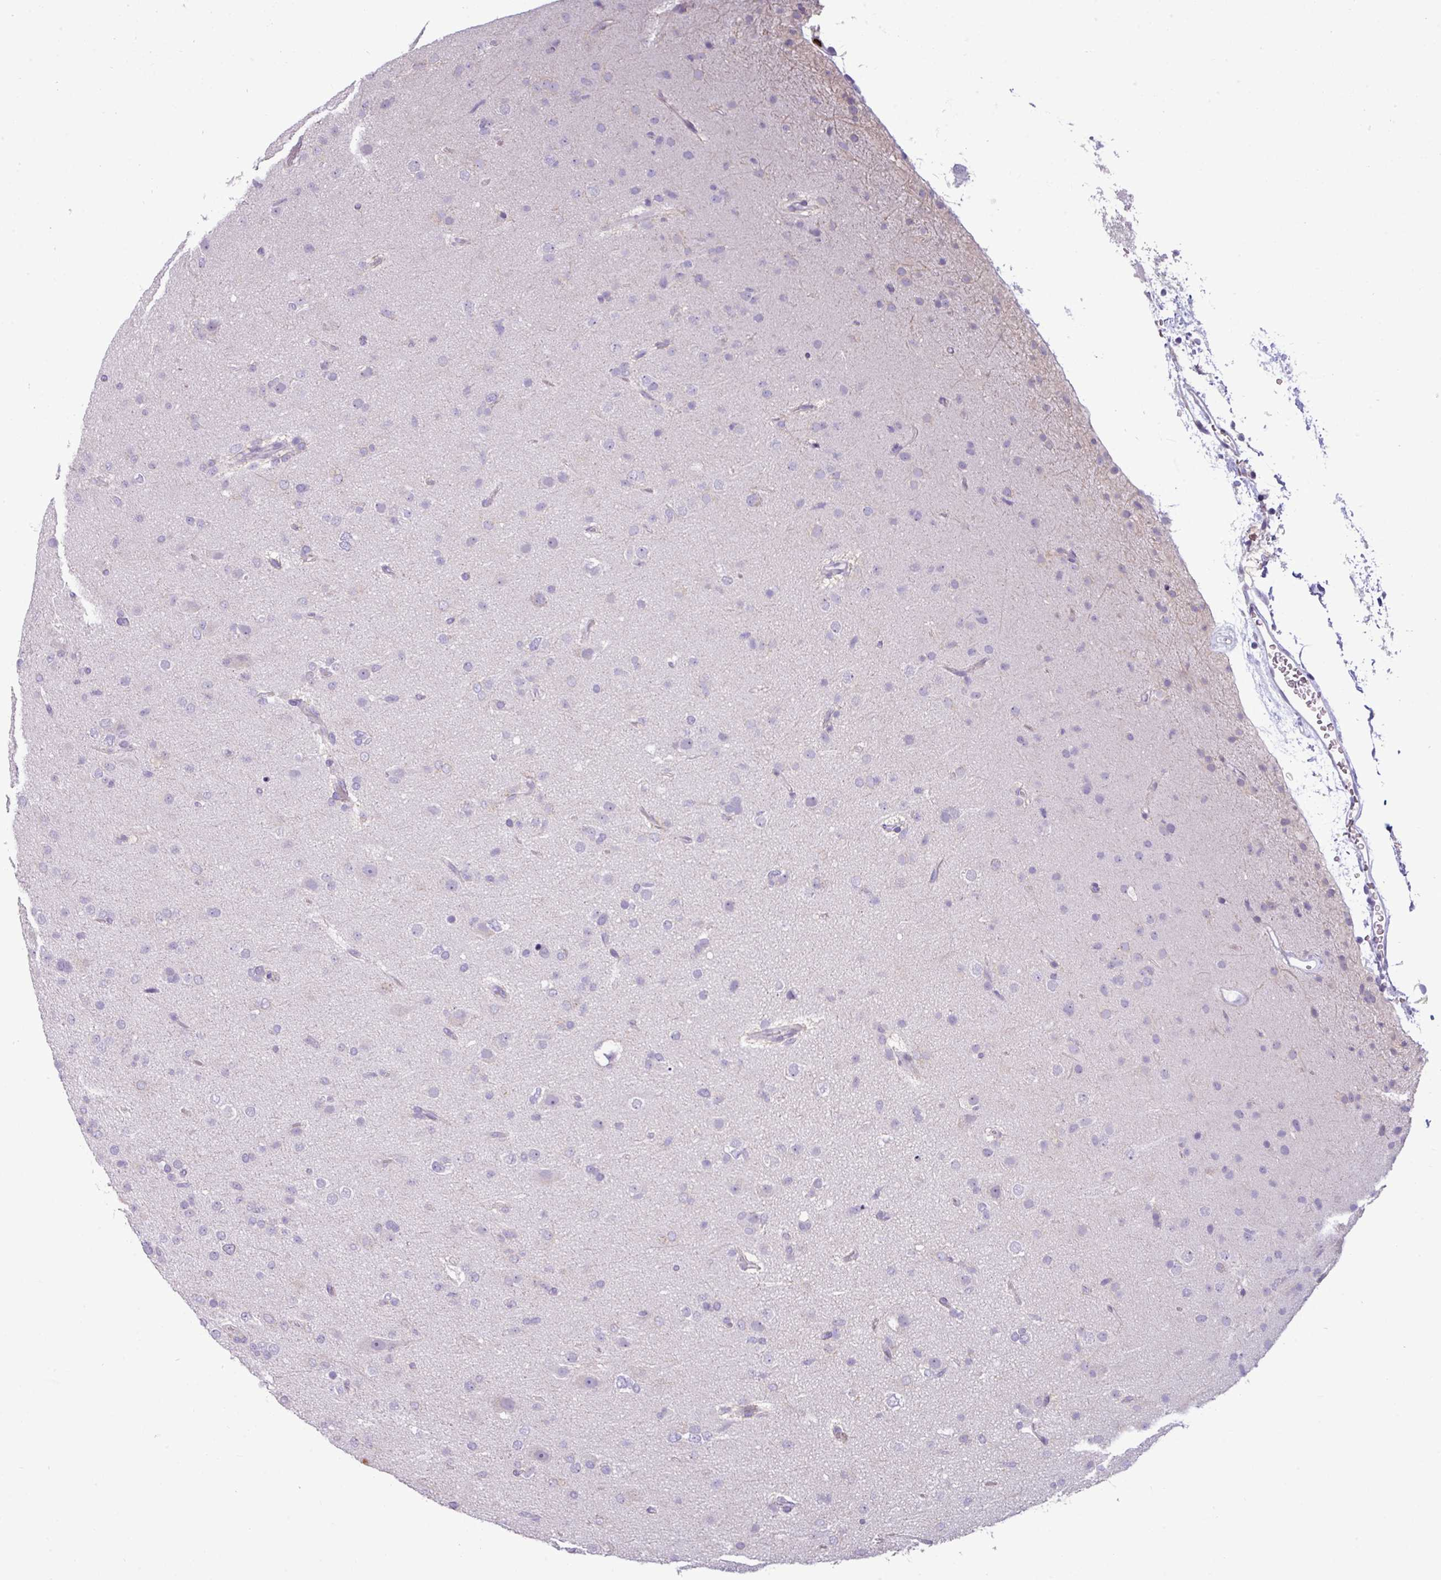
{"staining": {"intensity": "negative", "quantity": "none", "location": "none"}, "tissue": "glioma", "cell_type": "Tumor cells", "image_type": "cancer", "snomed": [{"axis": "morphology", "description": "Glioma, malignant, Low grade"}, {"axis": "topography", "description": "Brain"}], "caption": "Protein analysis of glioma shows no significant staining in tumor cells.", "gene": "TRIM39", "patient": {"sex": "male", "age": 65}}